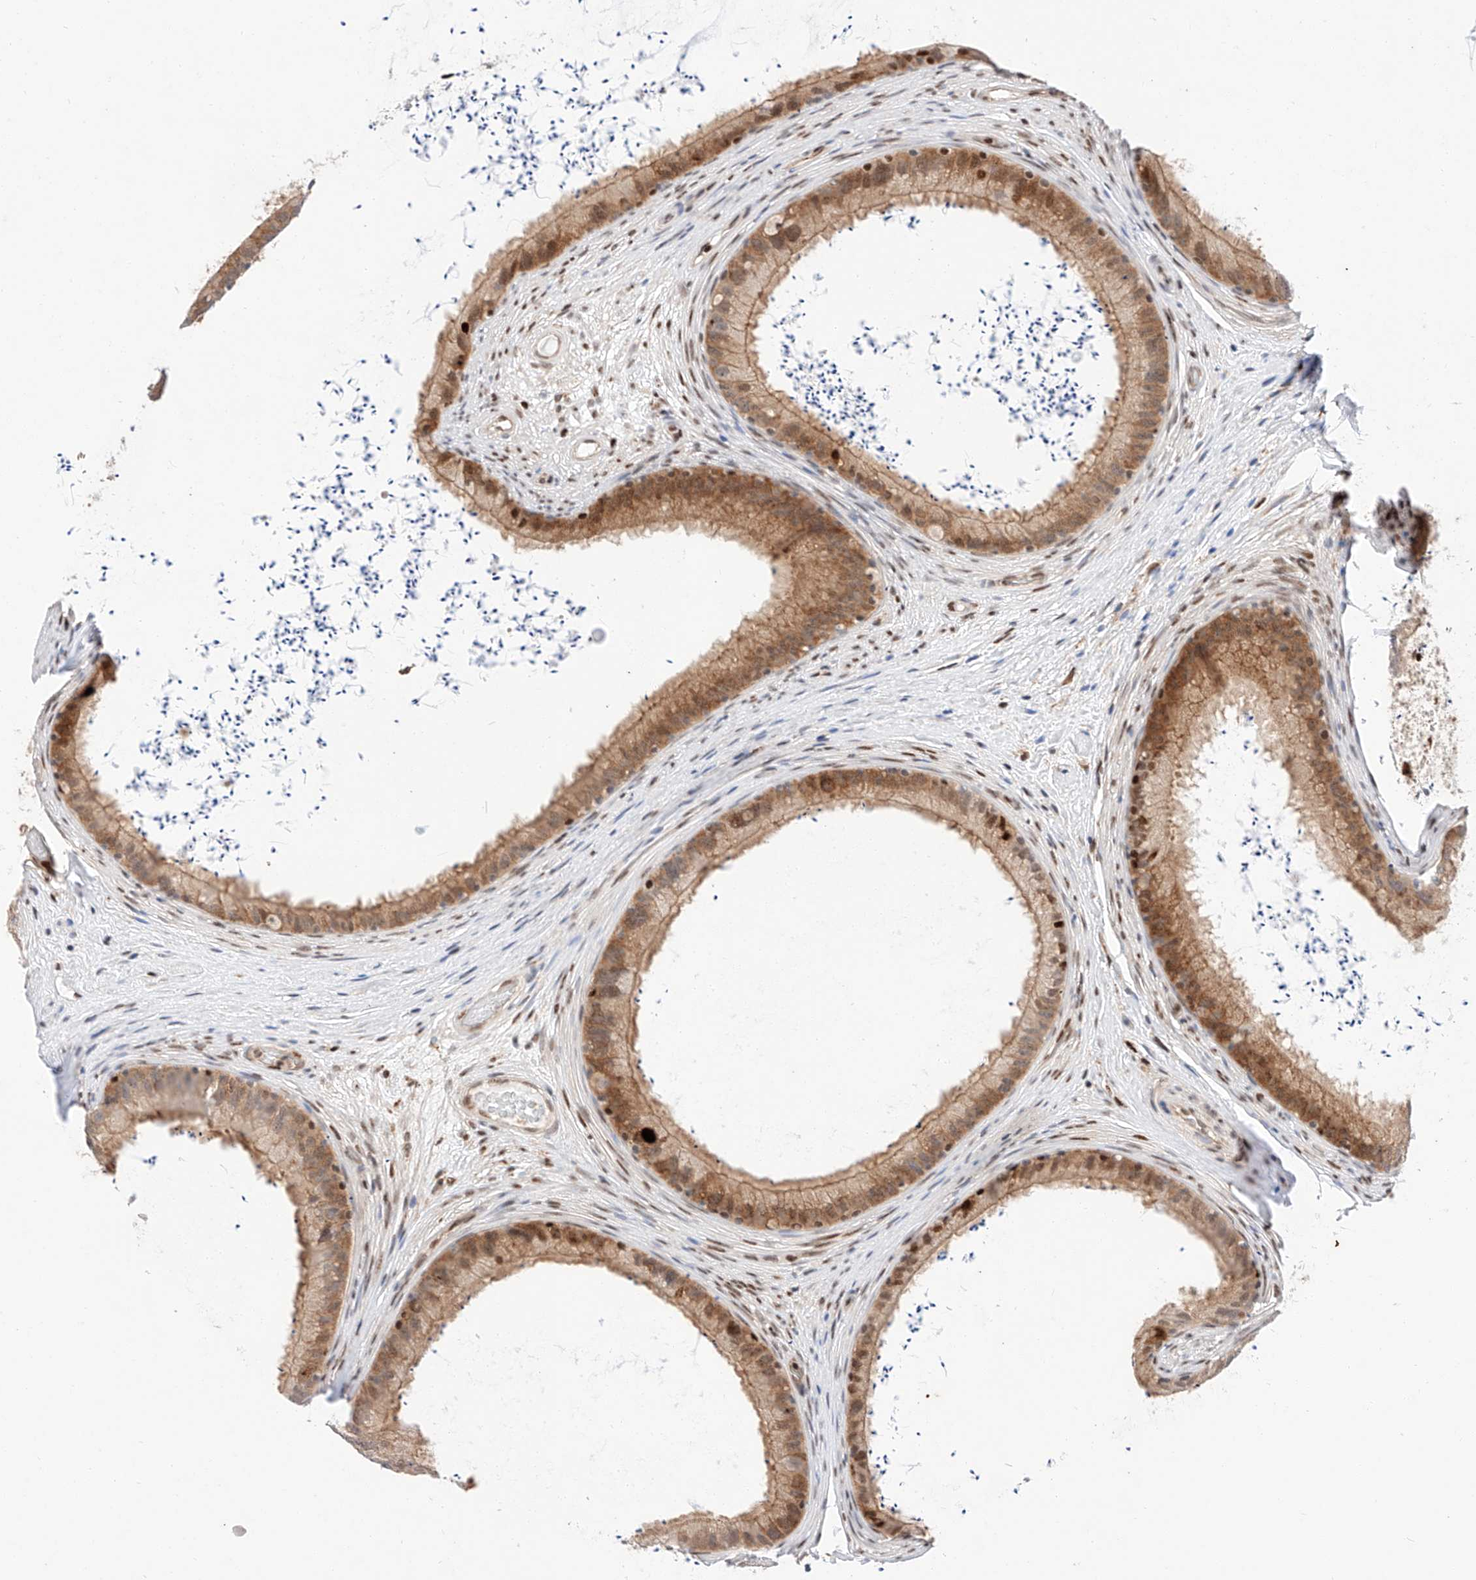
{"staining": {"intensity": "strong", "quantity": ">75%", "location": "cytoplasmic/membranous,nuclear"}, "tissue": "epididymis", "cell_type": "Glandular cells", "image_type": "normal", "snomed": [{"axis": "morphology", "description": "Normal tissue, NOS"}, {"axis": "topography", "description": "Epididymis, spermatic cord, NOS"}], "caption": "A brown stain shows strong cytoplasmic/membranous,nuclear positivity of a protein in glandular cells of unremarkable human epididymis.", "gene": "HDAC9", "patient": {"sex": "male", "age": 50}}